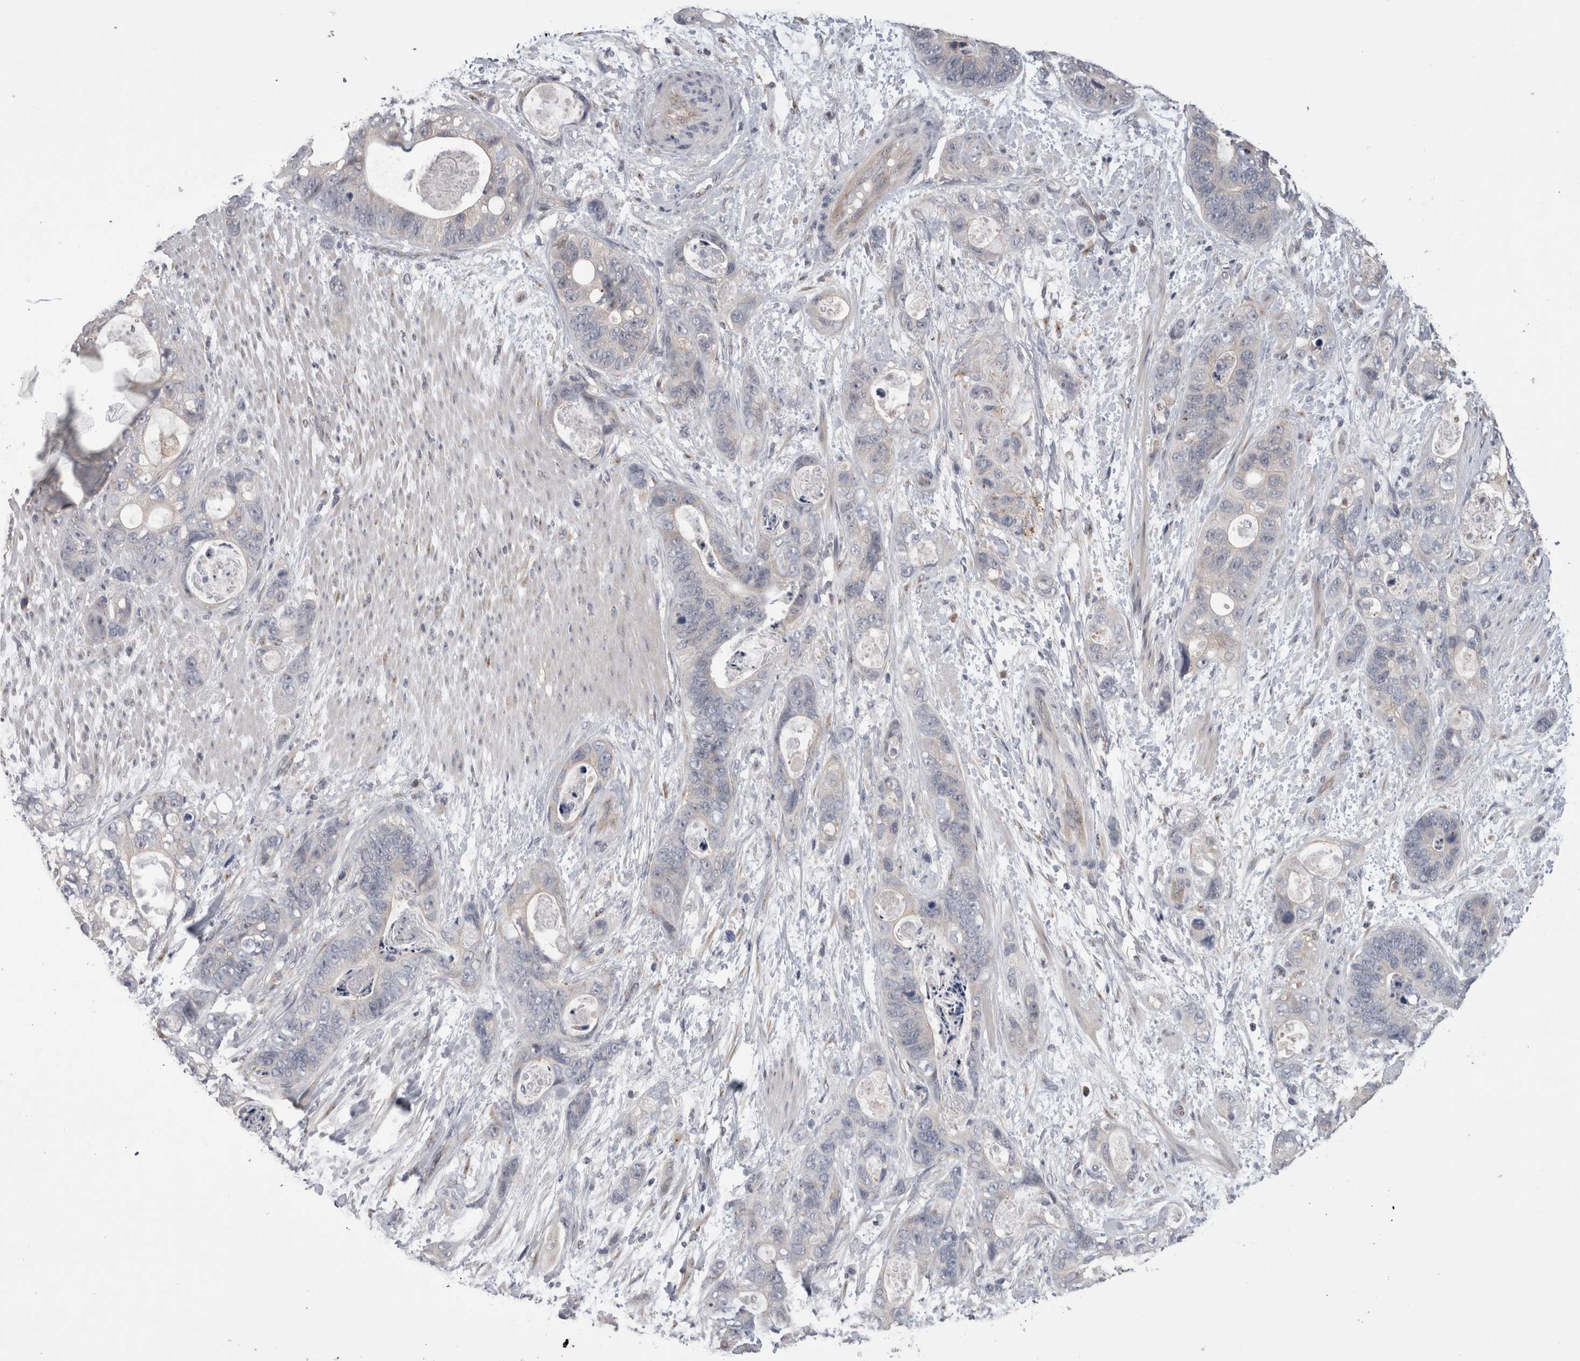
{"staining": {"intensity": "negative", "quantity": "none", "location": "none"}, "tissue": "stomach cancer", "cell_type": "Tumor cells", "image_type": "cancer", "snomed": [{"axis": "morphology", "description": "Normal tissue, NOS"}, {"axis": "morphology", "description": "Adenocarcinoma, NOS"}, {"axis": "topography", "description": "Stomach"}], "caption": "This is an immunohistochemistry (IHC) image of stomach cancer. There is no positivity in tumor cells.", "gene": "DCTN6", "patient": {"sex": "female", "age": 89}}